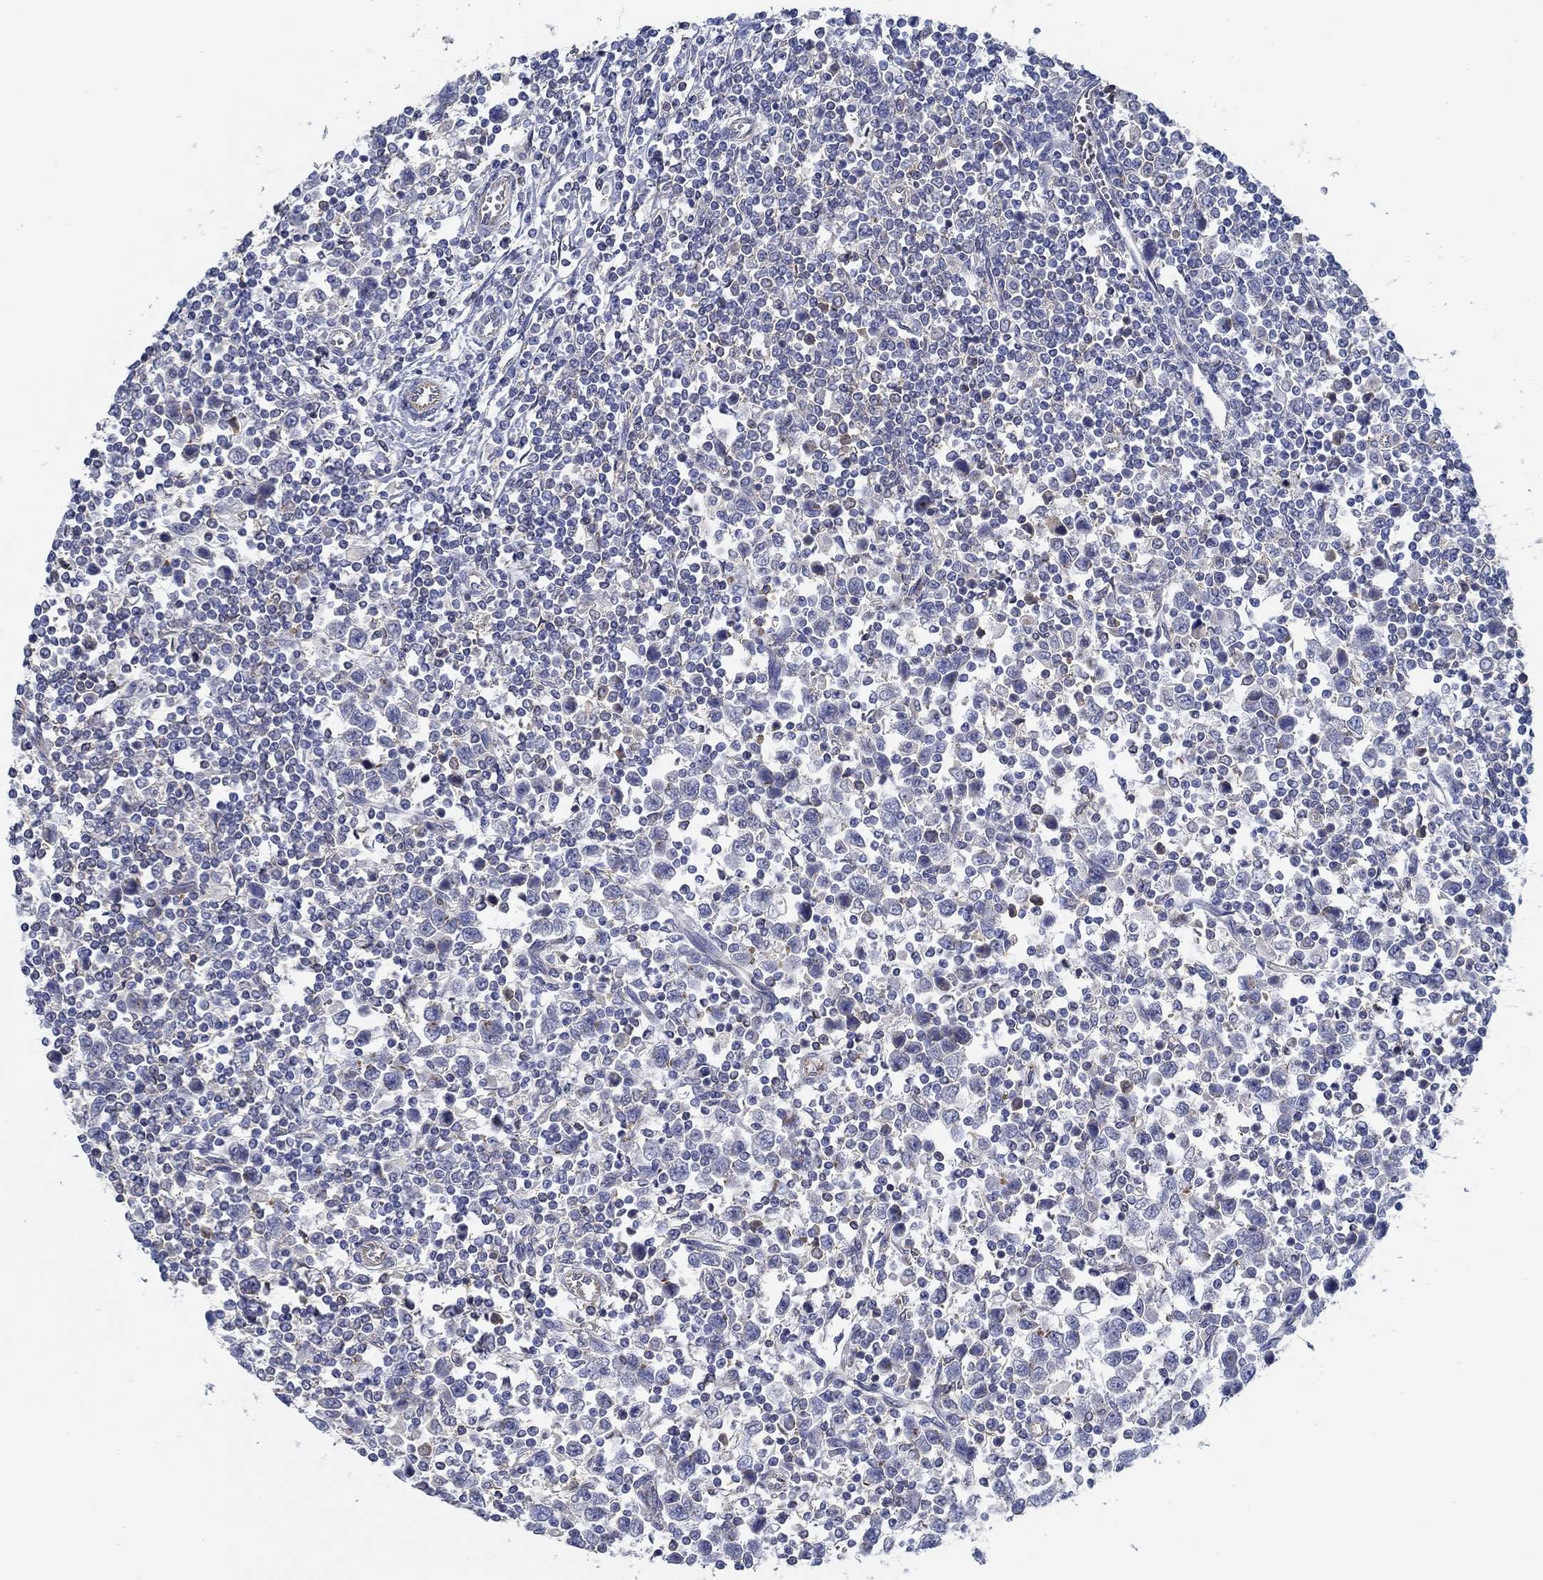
{"staining": {"intensity": "negative", "quantity": "none", "location": "none"}, "tissue": "testis cancer", "cell_type": "Tumor cells", "image_type": "cancer", "snomed": [{"axis": "morphology", "description": "Normal tissue, NOS"}, {"axis": "morphology", "description": "Seminoma, NOS"}, {"axis": "topography", "description": "Testis"}, {"axis": "topography", "description": "Epididymis"}], "caption": "Immunohistochemistry (IHC) image of neoplastic tissue: human testis seminoma stained with DAB (3,3'-diaminobenzidine) exhibits no significant protein staining in tumor cells.", "gene": "BBOF1", "patient": {"sex": "male", "age": 34}}